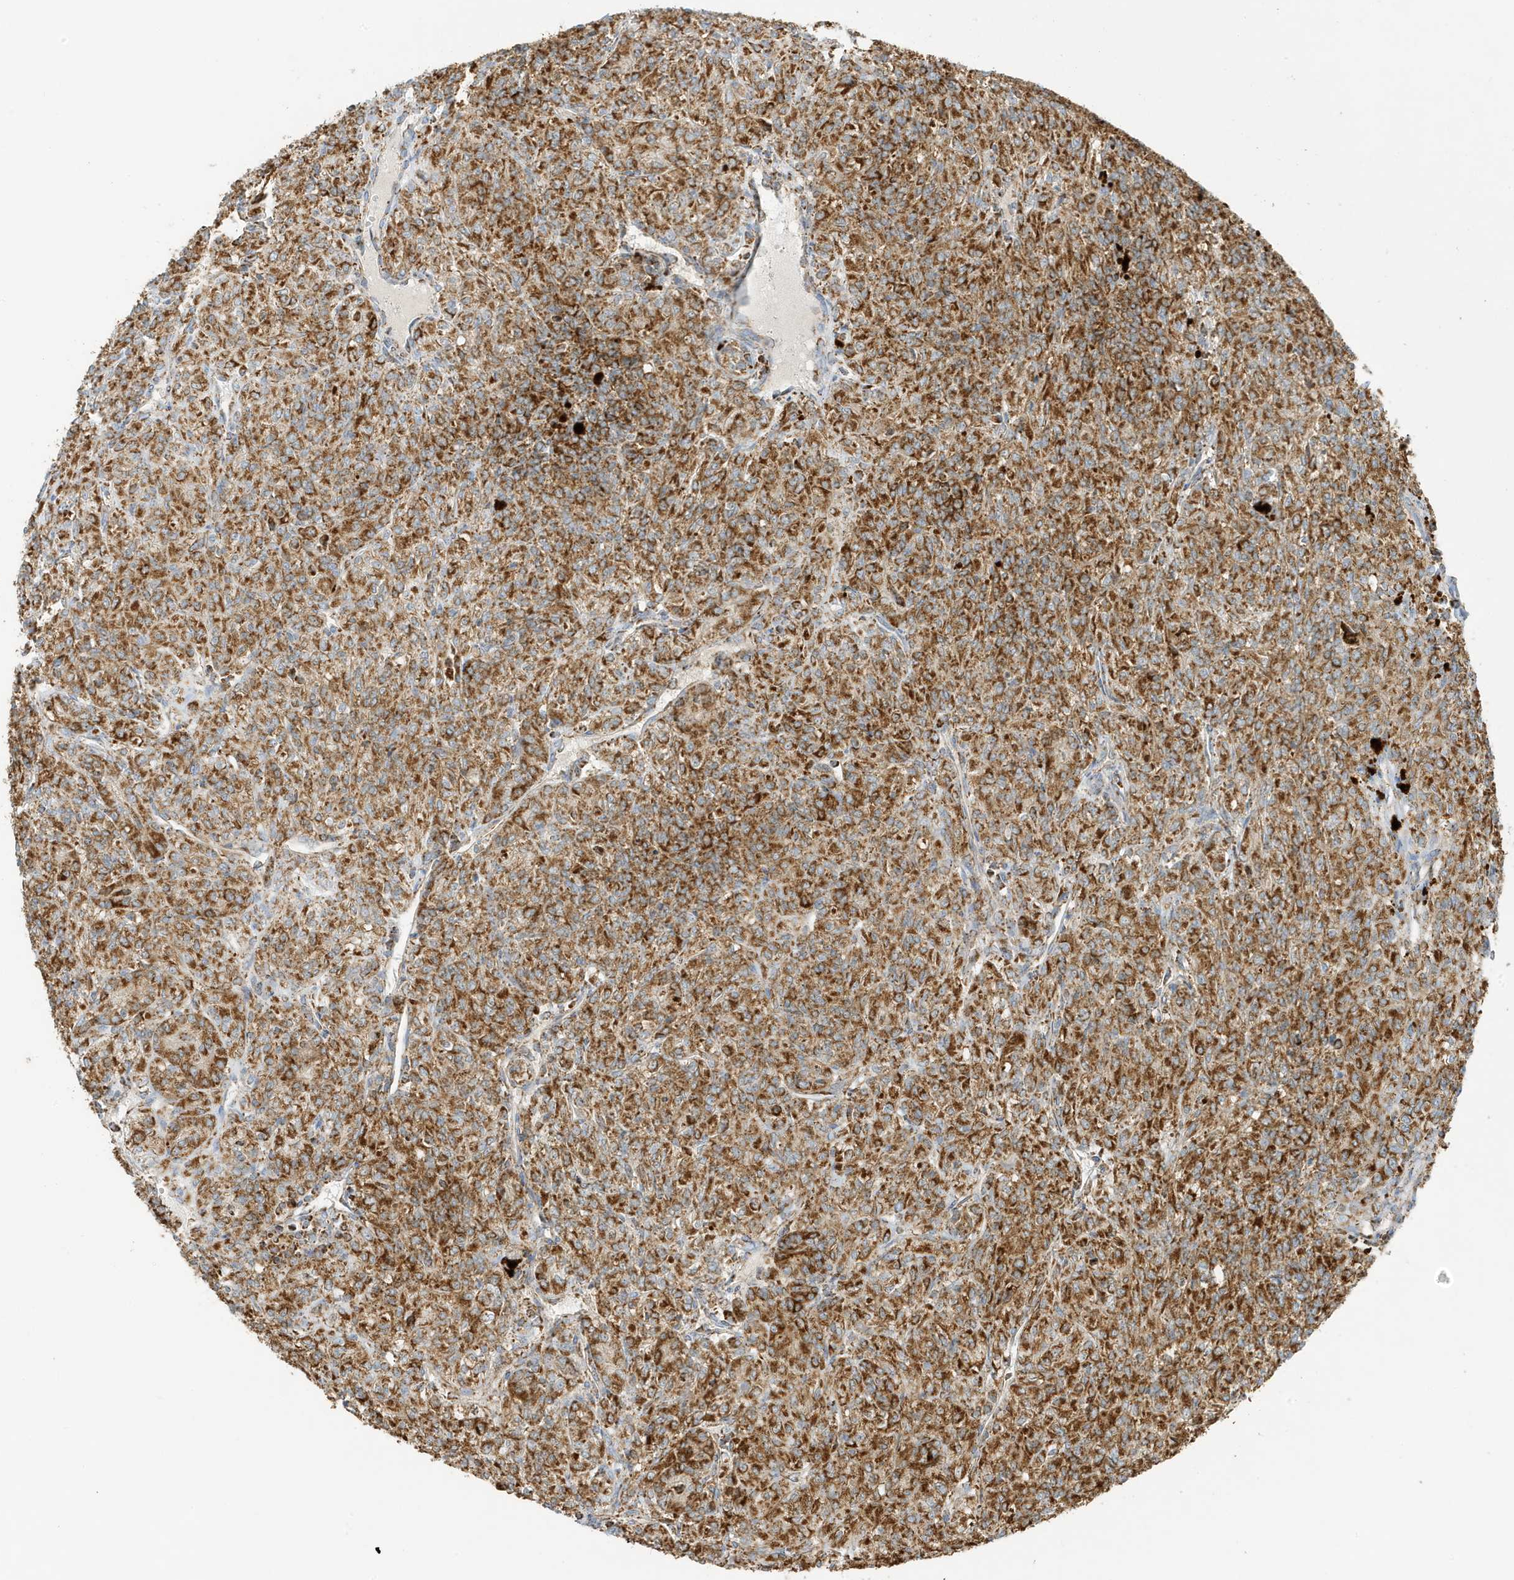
{"staining": {"intensity": "strong", "quantity": ">75%", "location": "cytoplasmic/membranous"}, "tissue": "renal cancer", "cell_type": "Tumor cells", "image_type": "cancer", "snomed": [{"axis": "morphology", "description": "Adenocarcinoma, NOS"}, {"axis": "topography", "description": "Kidney"}], "caption": "A high-resolution micrograph shows IHC staining of renal cancer (adenocarcinoma), which reveals strong cytoplasmic/membranous staining in approximately >75% of tumor cells.", "gene": "ATP5ME", "patient": {"sex": "male", "age": 77}}